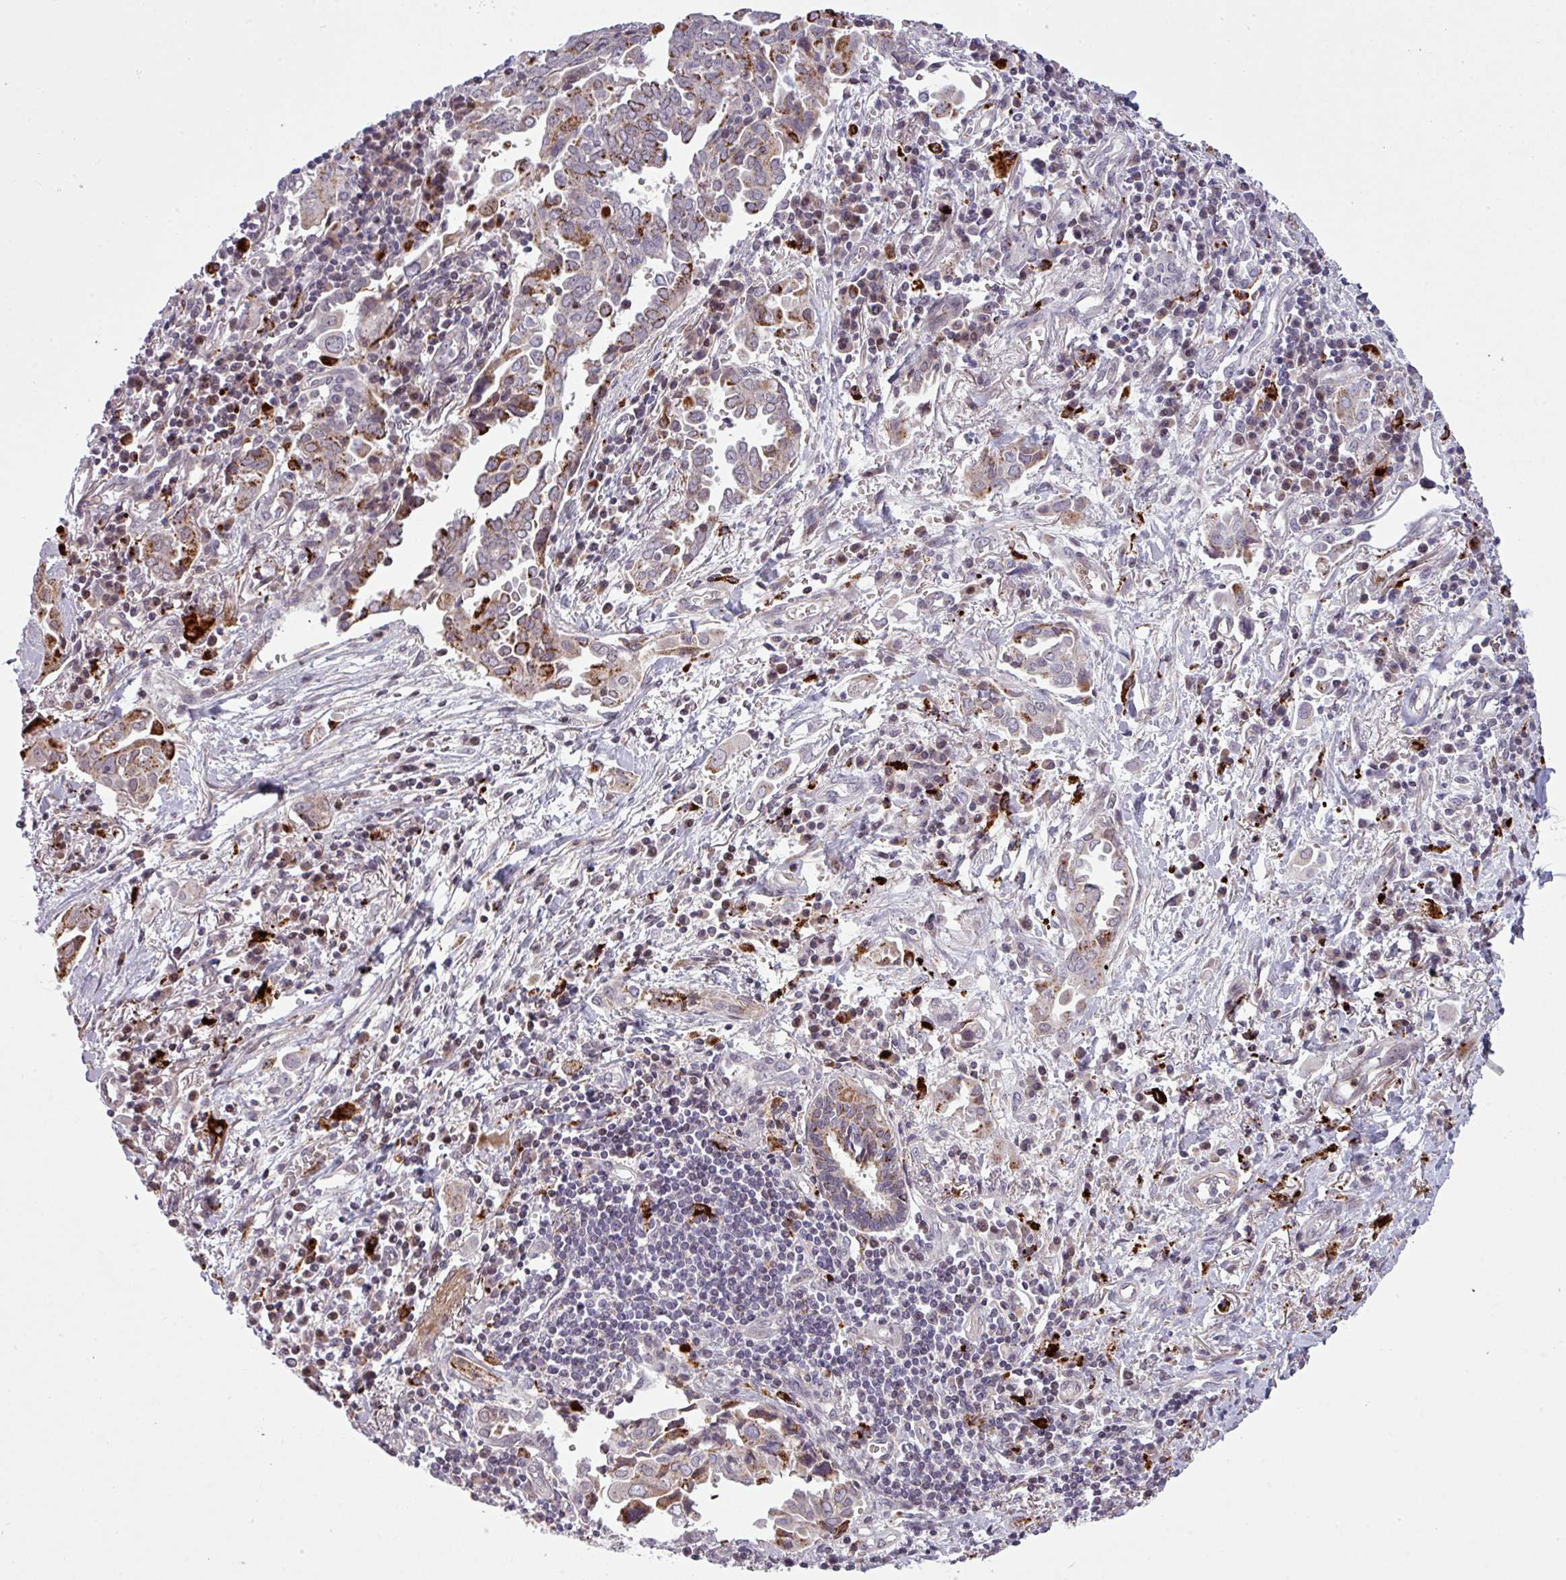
{"staining": {"intensity": "moderate", "quantity": ">75%", "location": "cytoplasmic/membranous"}, "tissue": "lung cancer", "cell_type": "Tumor cells", "image_type": "cancer", "snomed": [{"axis": "morphology", "description": "Adenocarcinoma, NOS"}, {"axis": "topography", "description": "Lung"}], "caption": "Immunohistochemistry (IHC) image of neoplastic tissue: lung adenocarcinoma stained using immunohistochemistry shows medium levels of moderate protein expression localized specifically in the cytoplasmic/membranous of tumor cells, appearing as a cytoplasmic/membranous brown color.", "gene": "MAP7D2", "patient": {"sex": "male", "age": 76}}